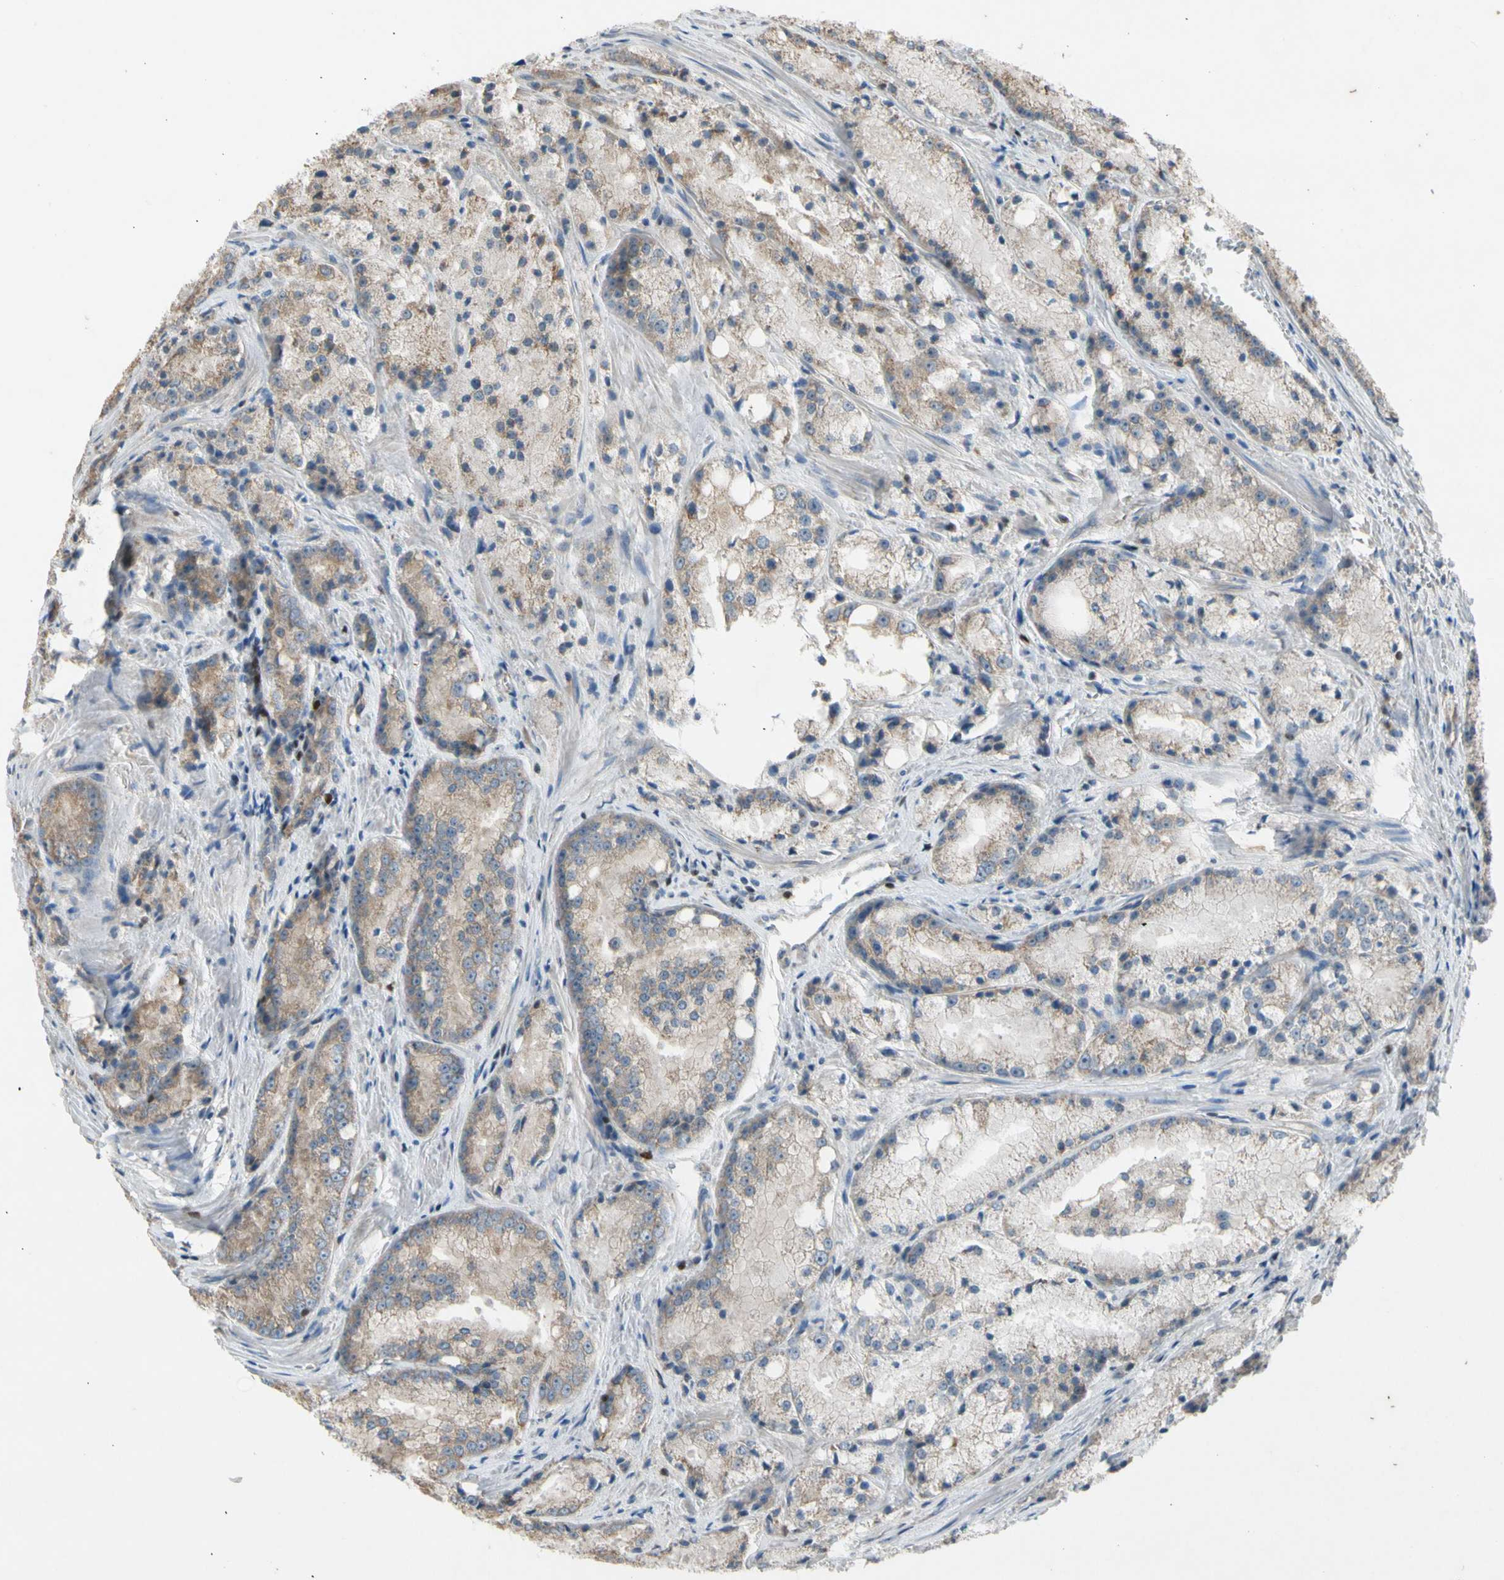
{"staining": {"intensity": "weak", "quantity": "25%-75%", "location": "cytoplasmic/membranous"}, "tissue": "prostate cancer", "cell_type": "Tumor cells", "image_type": "cancer", "snomed": [{"axis": "morphology", "description": "Adenocarcinoma, Low grade"}, {"axis": "topography", "description": "Prostate"}], "caption": "Weak cytoplasmic/membranous expression for a protein is present in approximately 25%-75% of tumor cells of prostate low-grade adenocarcinoma using immunohistochemistry.", "gene": "TBX21", "patient": {"sex": "male", "age": 64}}